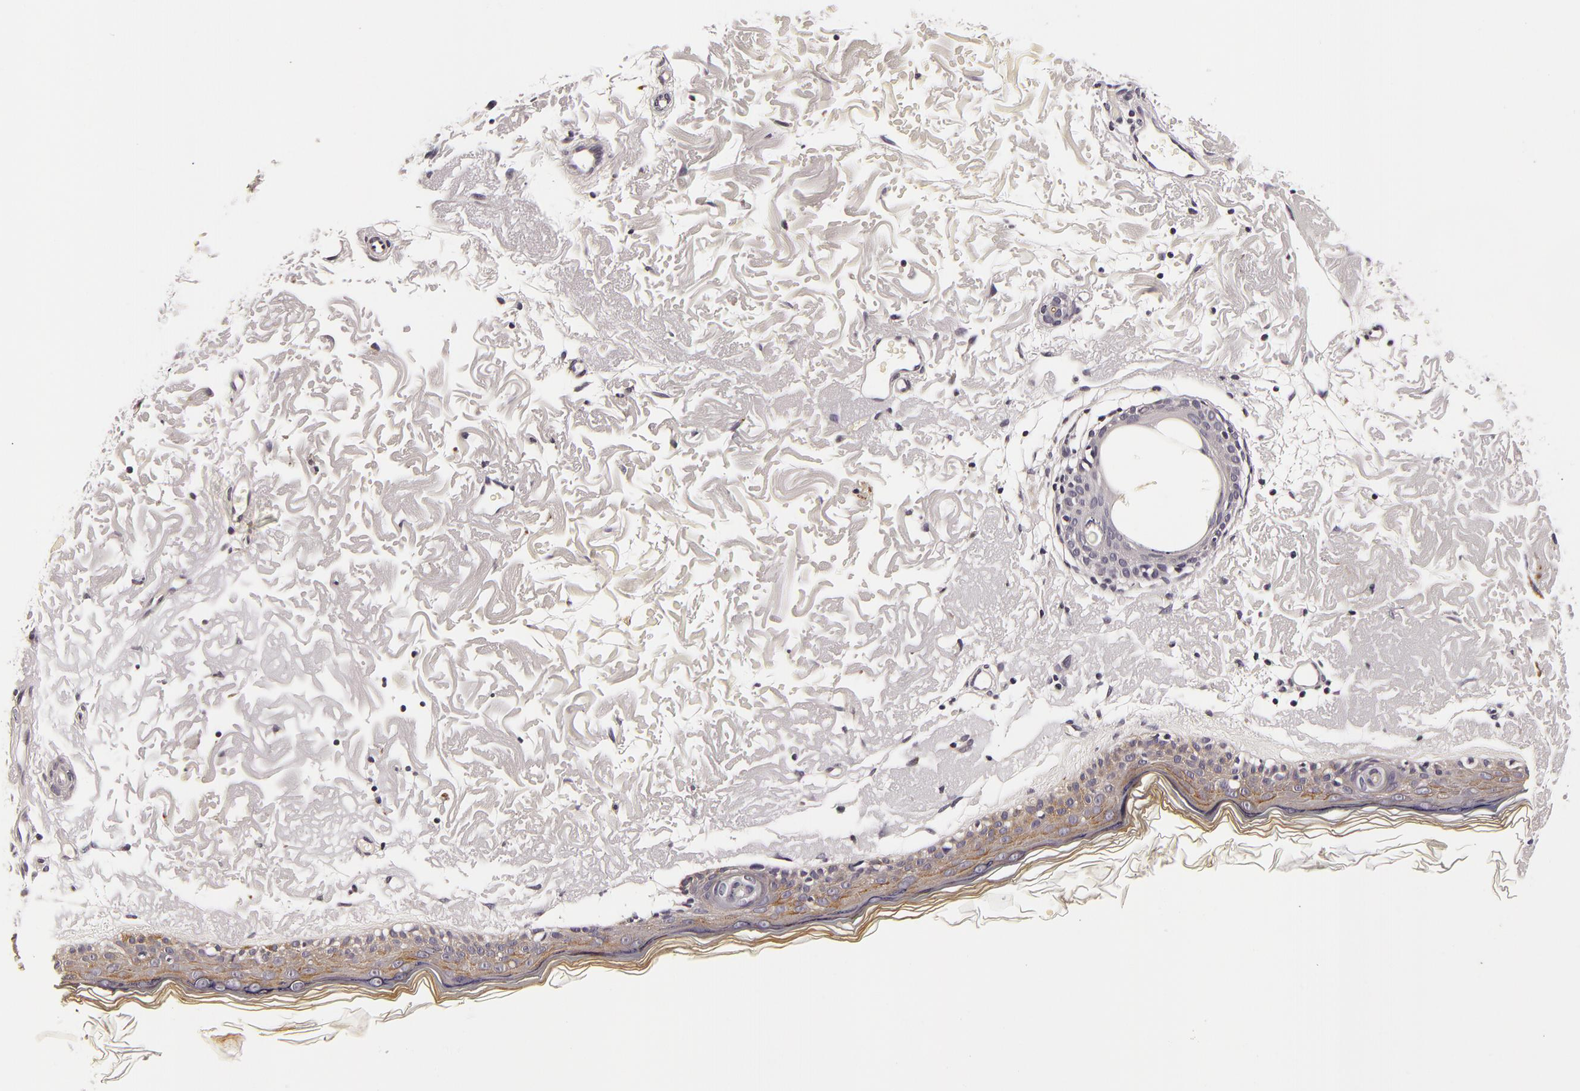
{"staining": {"intensity": "negative", "quantity": "none", "location": "none"}, "tissue": "skin", "cell_type": "Fibroblasts", "image_type": "normal", "snomed": [{"axis": "morphology", "description": "Normal tissue, NOS"}, {"axis": "topography", "description": "Skin"}], "caption": "This is an IHC histopathology image of normal human skin. There is no positivity in fibroblasts.", "gene": "LGALS3BP", "patient": {"sex": "female", "age": 90}}